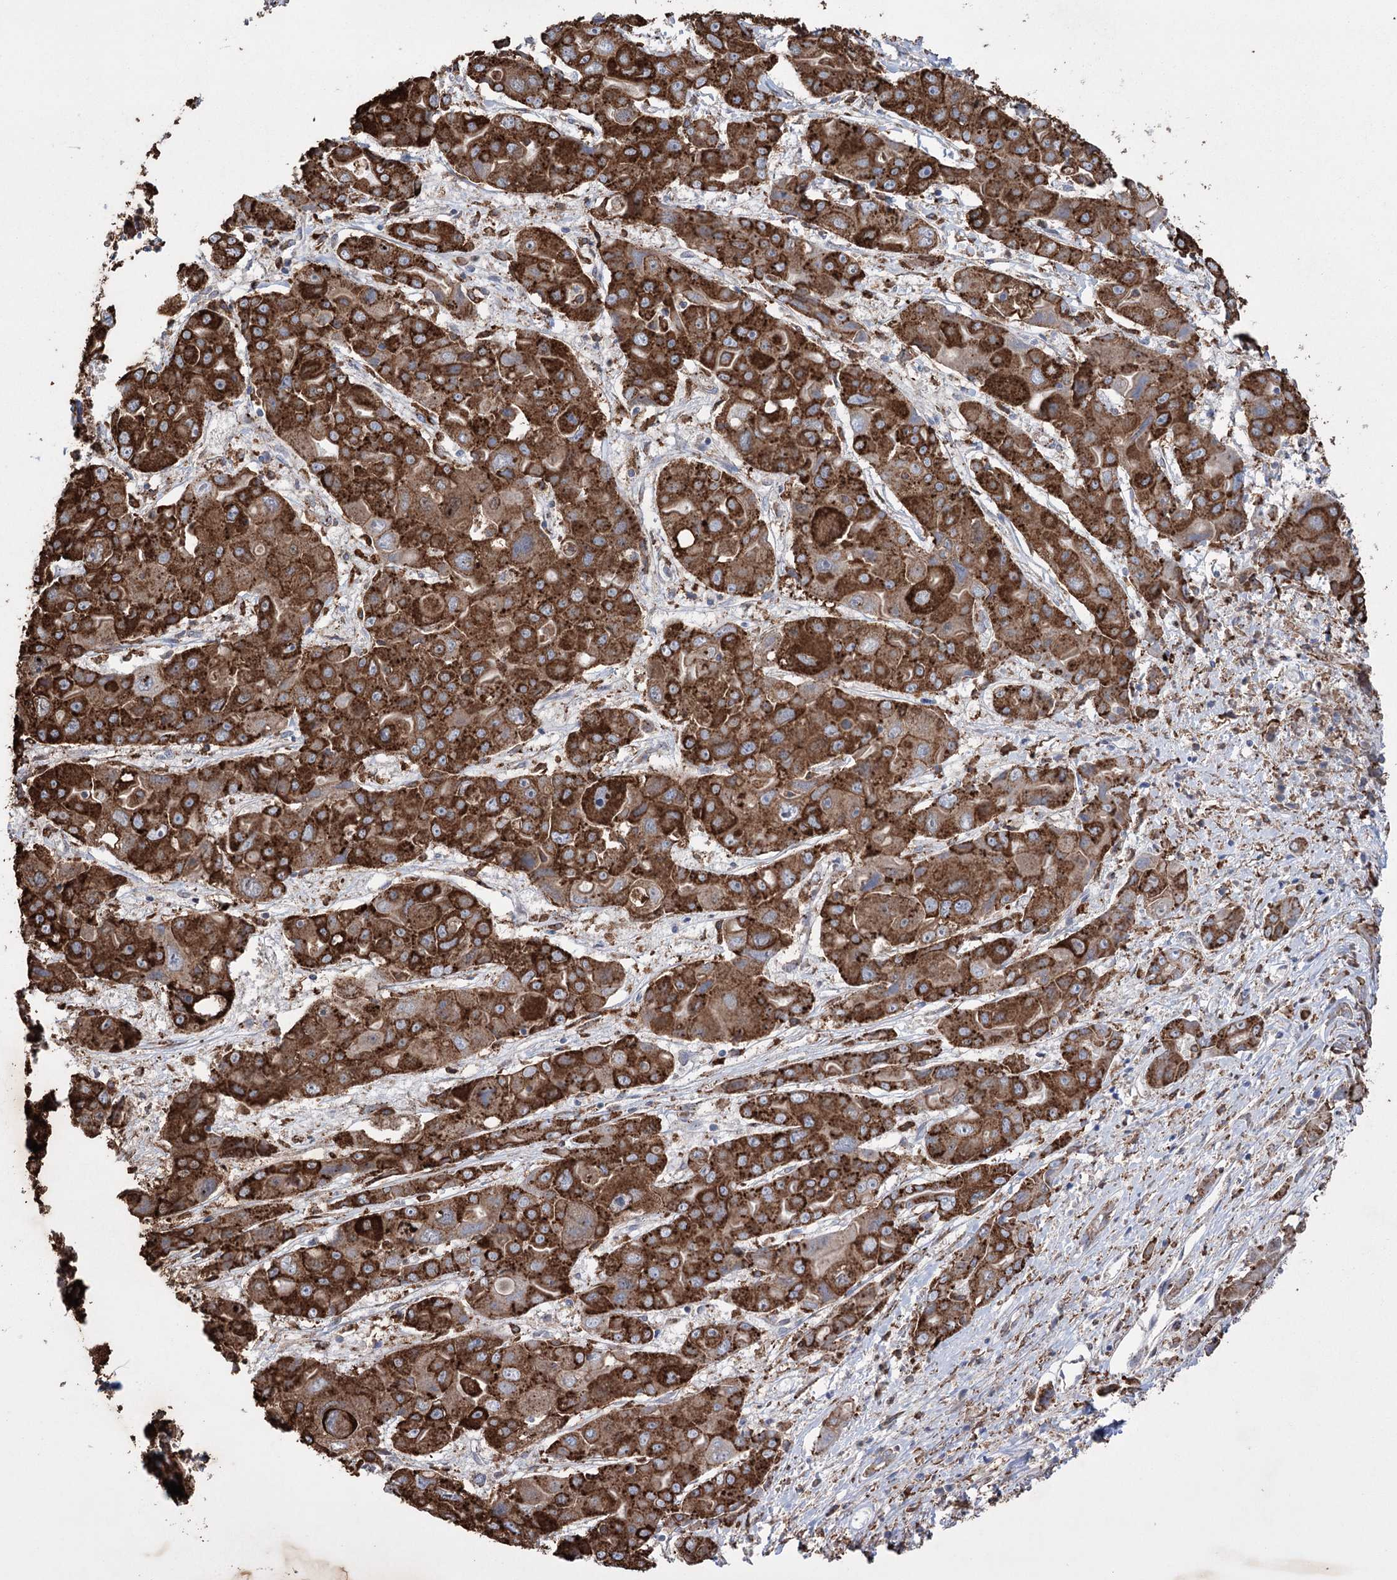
{"staining": {"intensity": "strong", "quantity": ">75%", "location": "cytoplasmic/membranous"}, "tissue": "liver cancer", "cell_type": "Tumor cells", "image_type": "cancer", "snomed": [{"axis": "morphology", "description": "Cholangiocarcinoma"}, {"axis": "topography", "description": "Liver"}], "caption": "Immunohistochemistry of cholangiocarcinoma (liver) displays high levels of strong cytoplasmic/membranous expression in about >75% of tumor cells. The staining was performed using DAB, with brown indicating positive protein expression. Nuclei are stained blue with hematoxylin.", "gene": "TRIM71", "patient": {"sex": "male", "age": 67}}